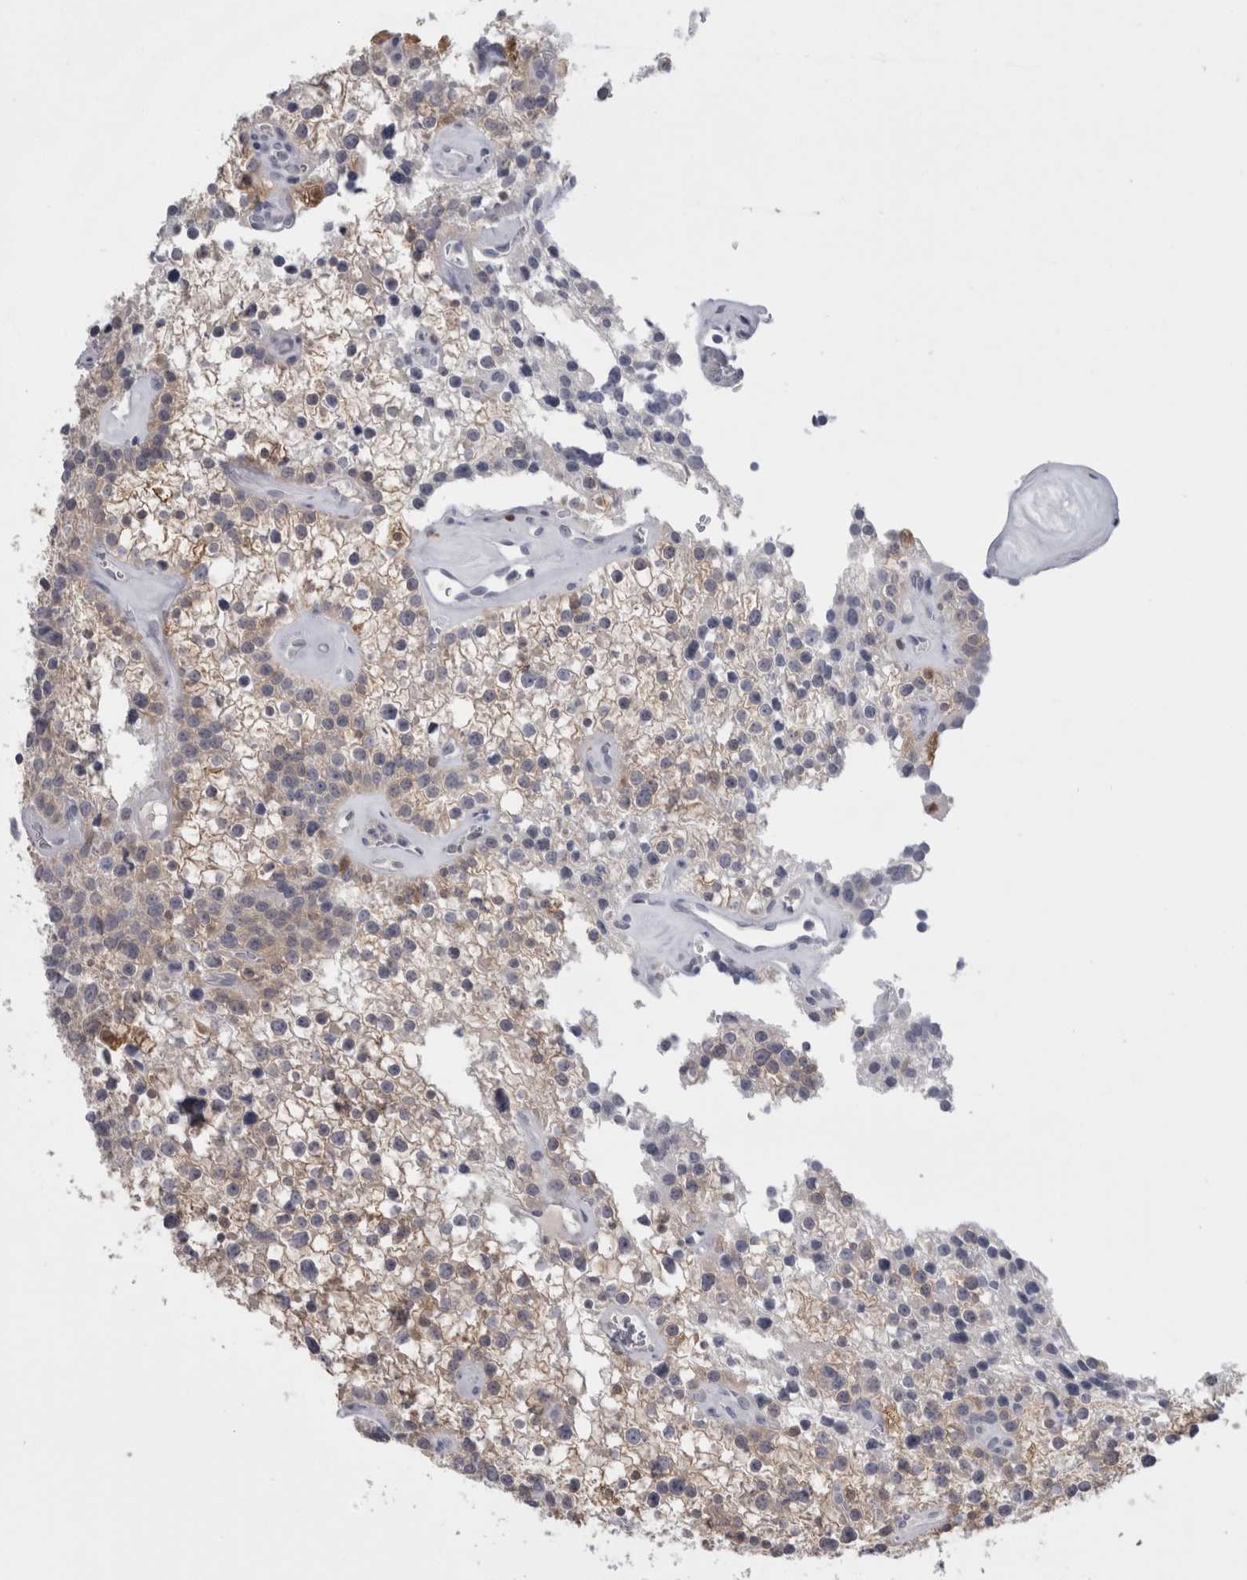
{"staining": {"intensity": "weak", "quantity": "25%-75%", "location": "cytoplasmic/membranous"}, "tissue": "parathyroid gland", "cell_type": "Glandular cells", "image_type": "normal", "snomed": [{"axis": "morphology", "description": "Normal tissue, NOS"}, {"axis": "topography", "description": "Parathyroid gland"}], "caption": "Protein expression analysis of normal parathyroid gland demonstrates weak cytoplasmic/membranous positivity in approximately 25%-75% of glandular cells.", "gene": "SUCNR1", "patient": {"sex": "female", "age": 64}}